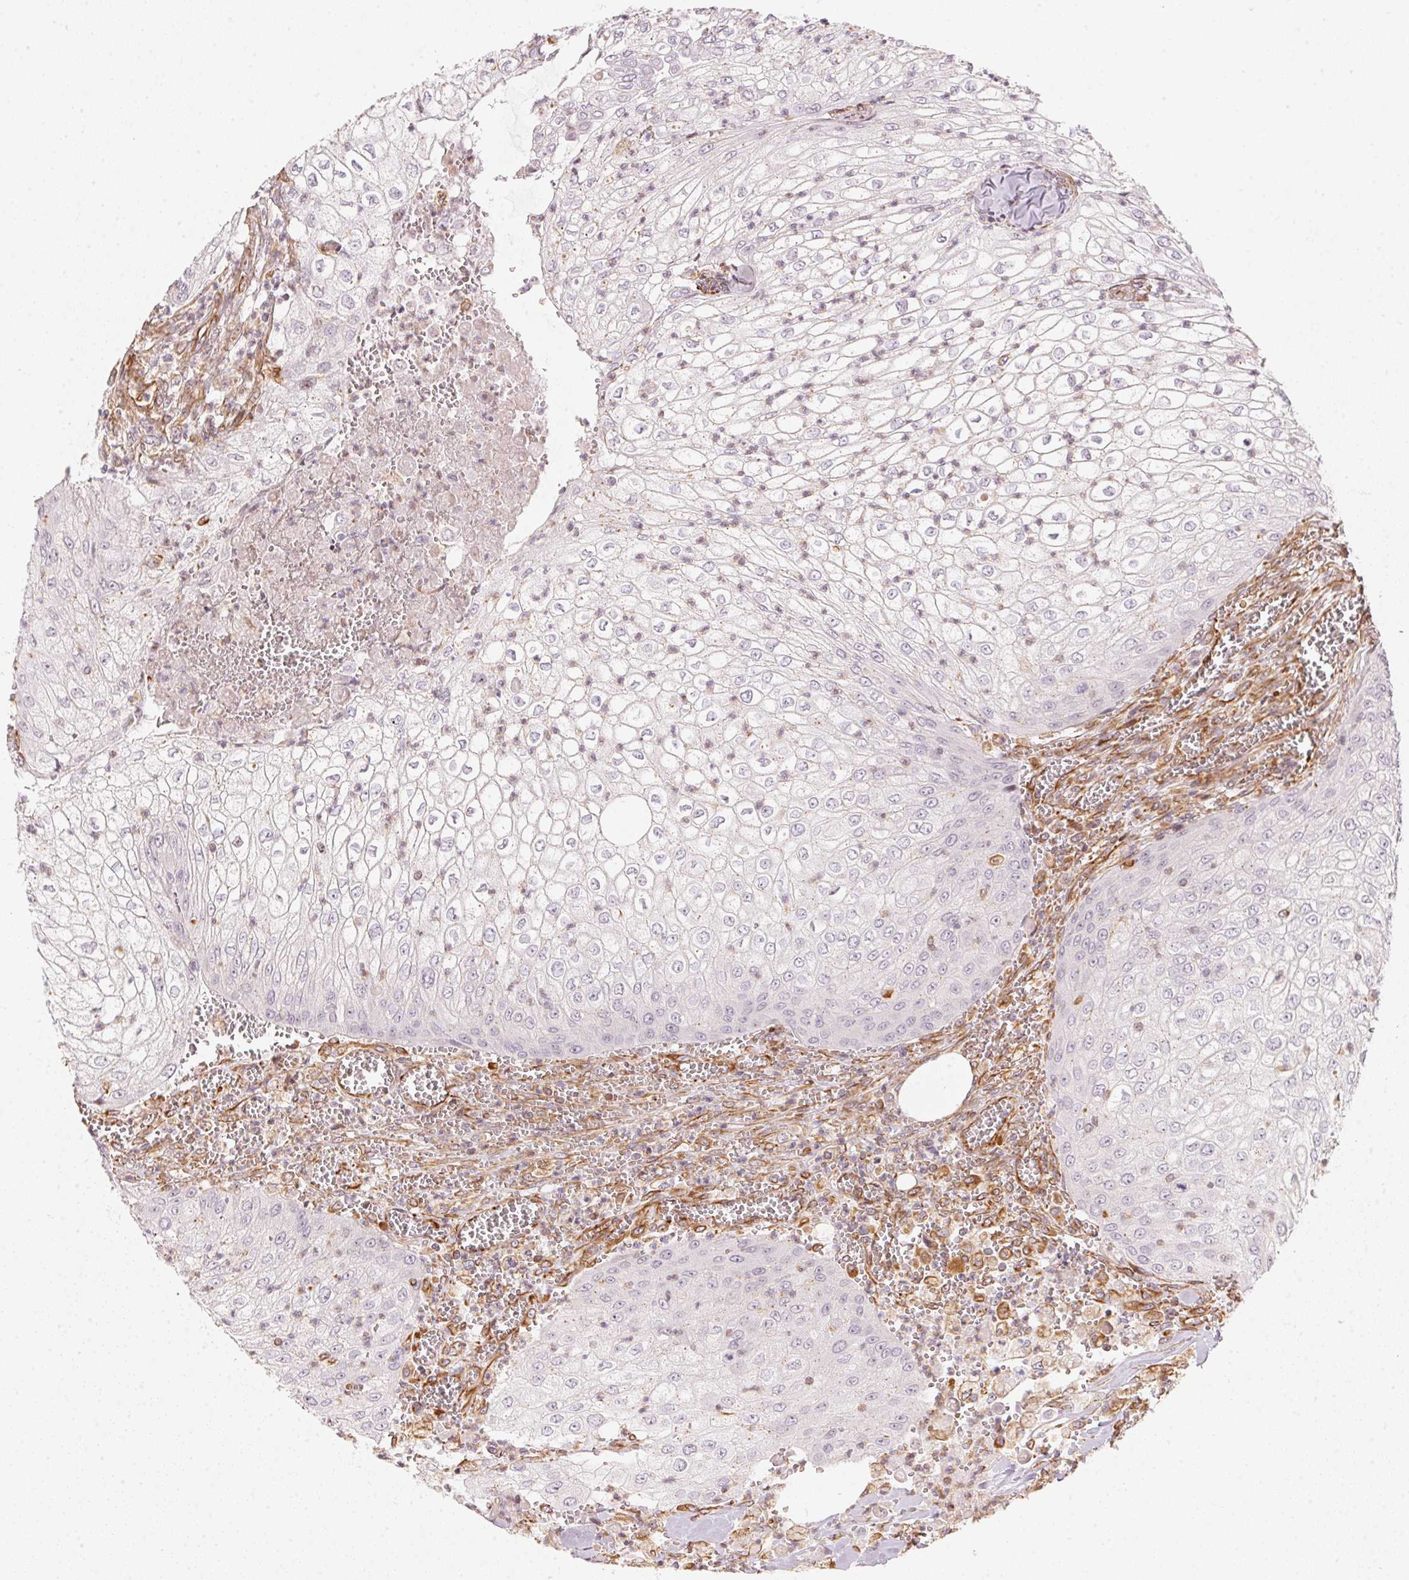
{"staining": {"intensity": "negative", "quantity": "none", "location": "none"}, "tissue": "urothelial cancer", "cell_type": "Tumor cells", "image_type": "cancer", "snomed": [{"axis": "morphology", "description": "Urothelial carcinoma, High grade"}, {"axis": "topography", "description": "Urinary bladder"}], "caption": "Urothelial cancer was stained to show a protein in brown. There is no significant staining in tumor cells.", "gene": "FOXR2", "patient": {"sex": "male", "age": 62}}